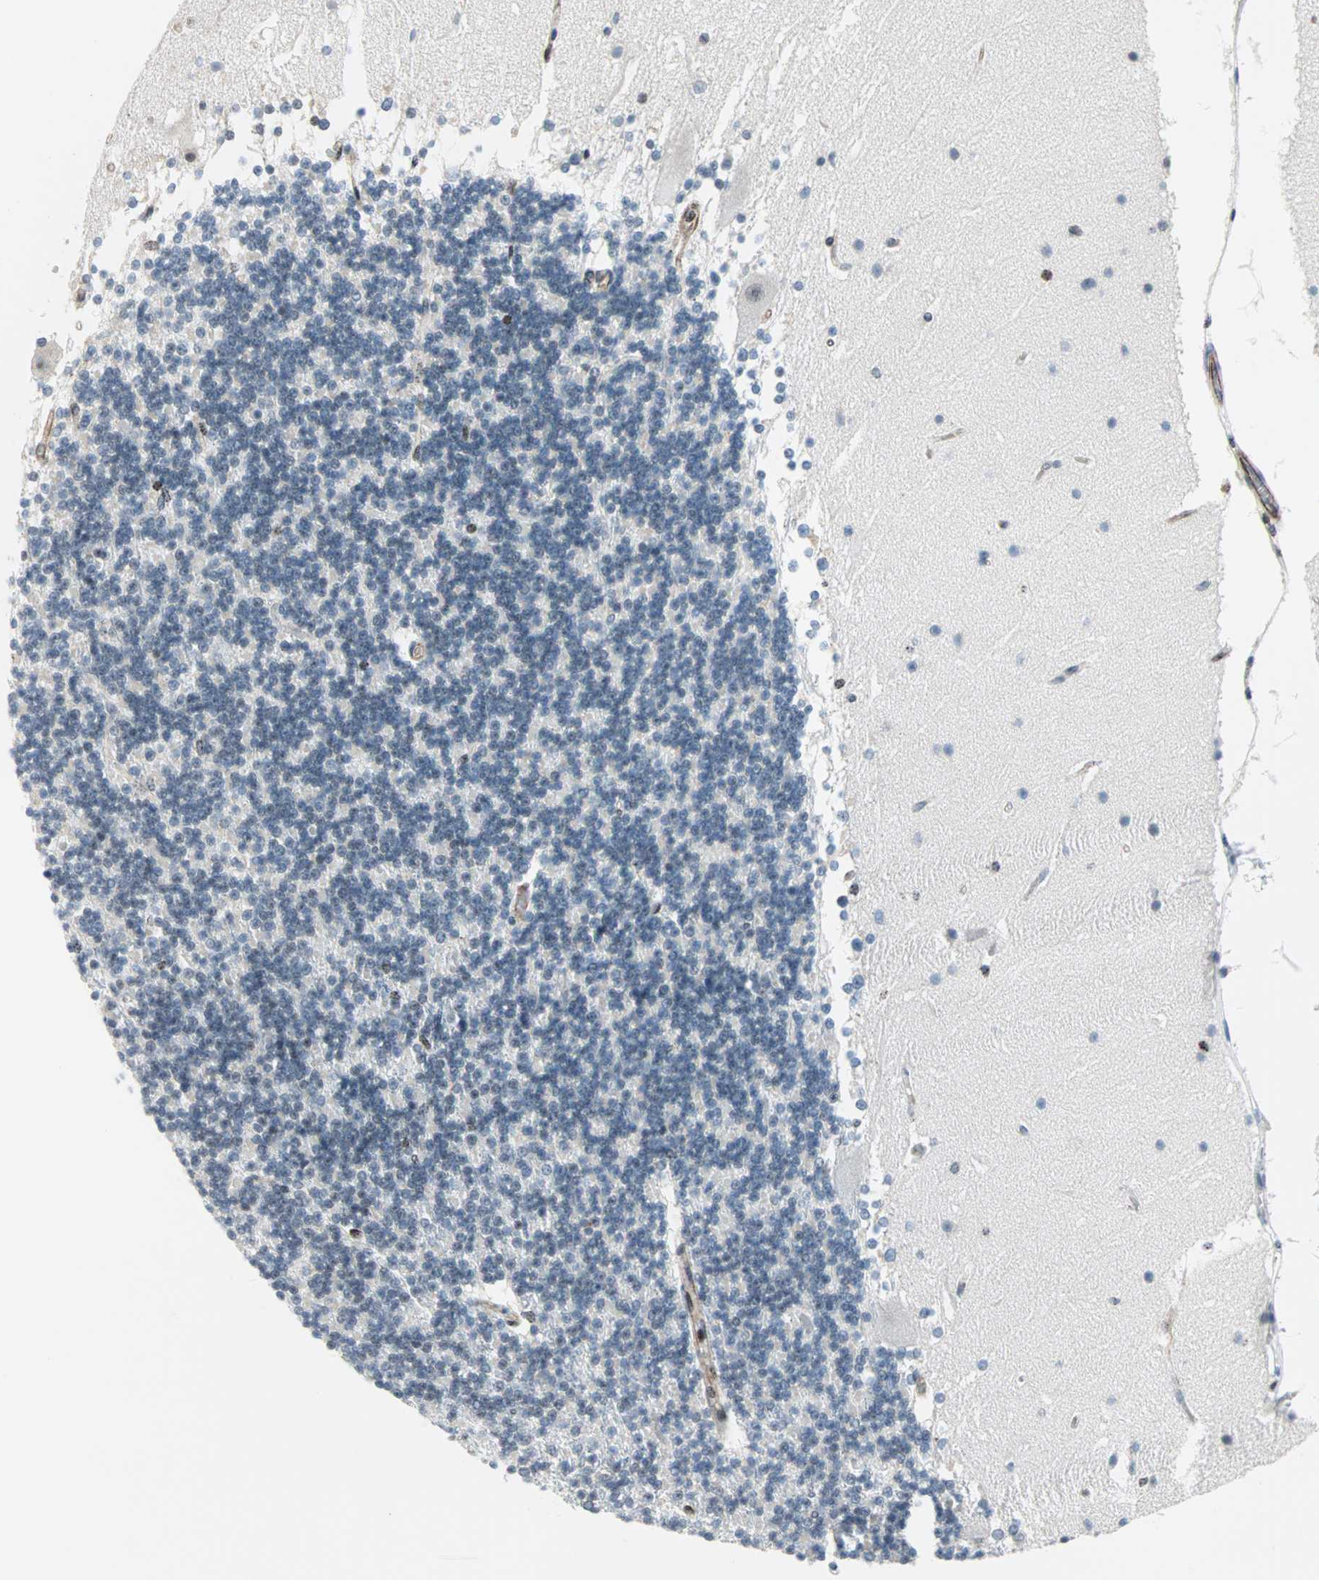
{"staining": {"intensity": "weak", "quantity": "<25%", "location": "nuclear"}, "tissue": "cerebellum", "cell_type": "Cells in granular layer", "image_type": "normal", "snomed": [{"axis": "morphology", "description": "Normal tissue, NOS"}, {"axis": "topography", "description": "Cerebellum"}], "caption": "The image shows no significant positivity in cells in granular layer of cerebellum.", "gene": "CENPA", "patient": {"sex": "female", "age": 19}}